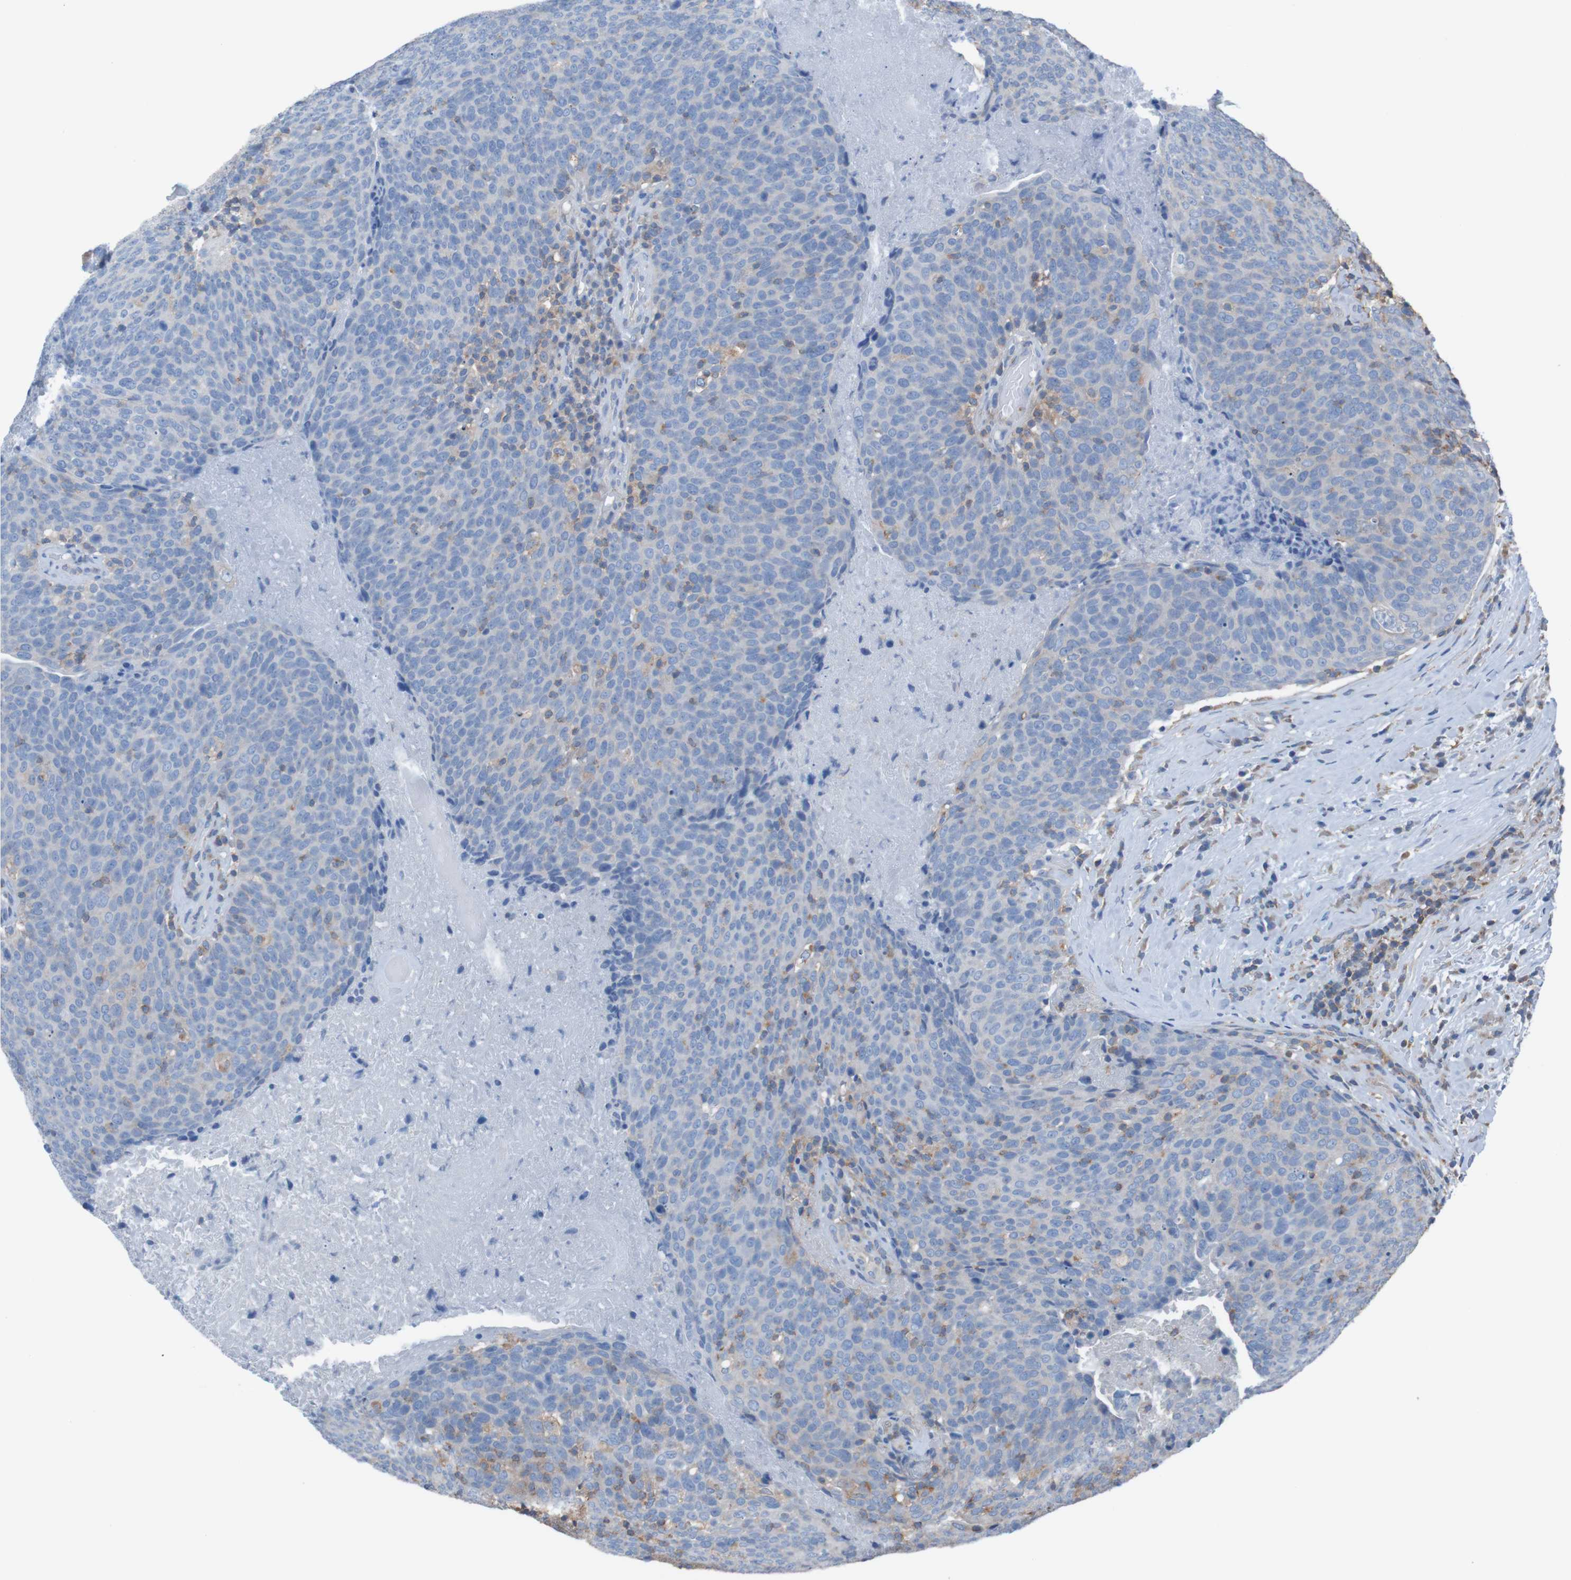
{"staining": {"intensity": "moderate", "quantity": "<25%", "location": "cytoplasmic/membranous"}, "tissue": "head and neck cancer", "cell_type": "Tumor cells", "image_type": "cancer", "snomed": [{"axis": "morphology", "description": "Squamous cell carcinoma, NOS"}, {"axis": "morphology", "description": "Squamous cell carcinoma, metastatic, NOS"}, {"axis": "topography", "description": "Lymph node"}, {"axis": "topography", "description": "Head-Neck"}], "caption": "Human head and neck cancer stained with a protein marker exhibits moderate staining in tumor cells.", "gene": "MINAR1", "patient": {"sex": "male", "age": 62}}